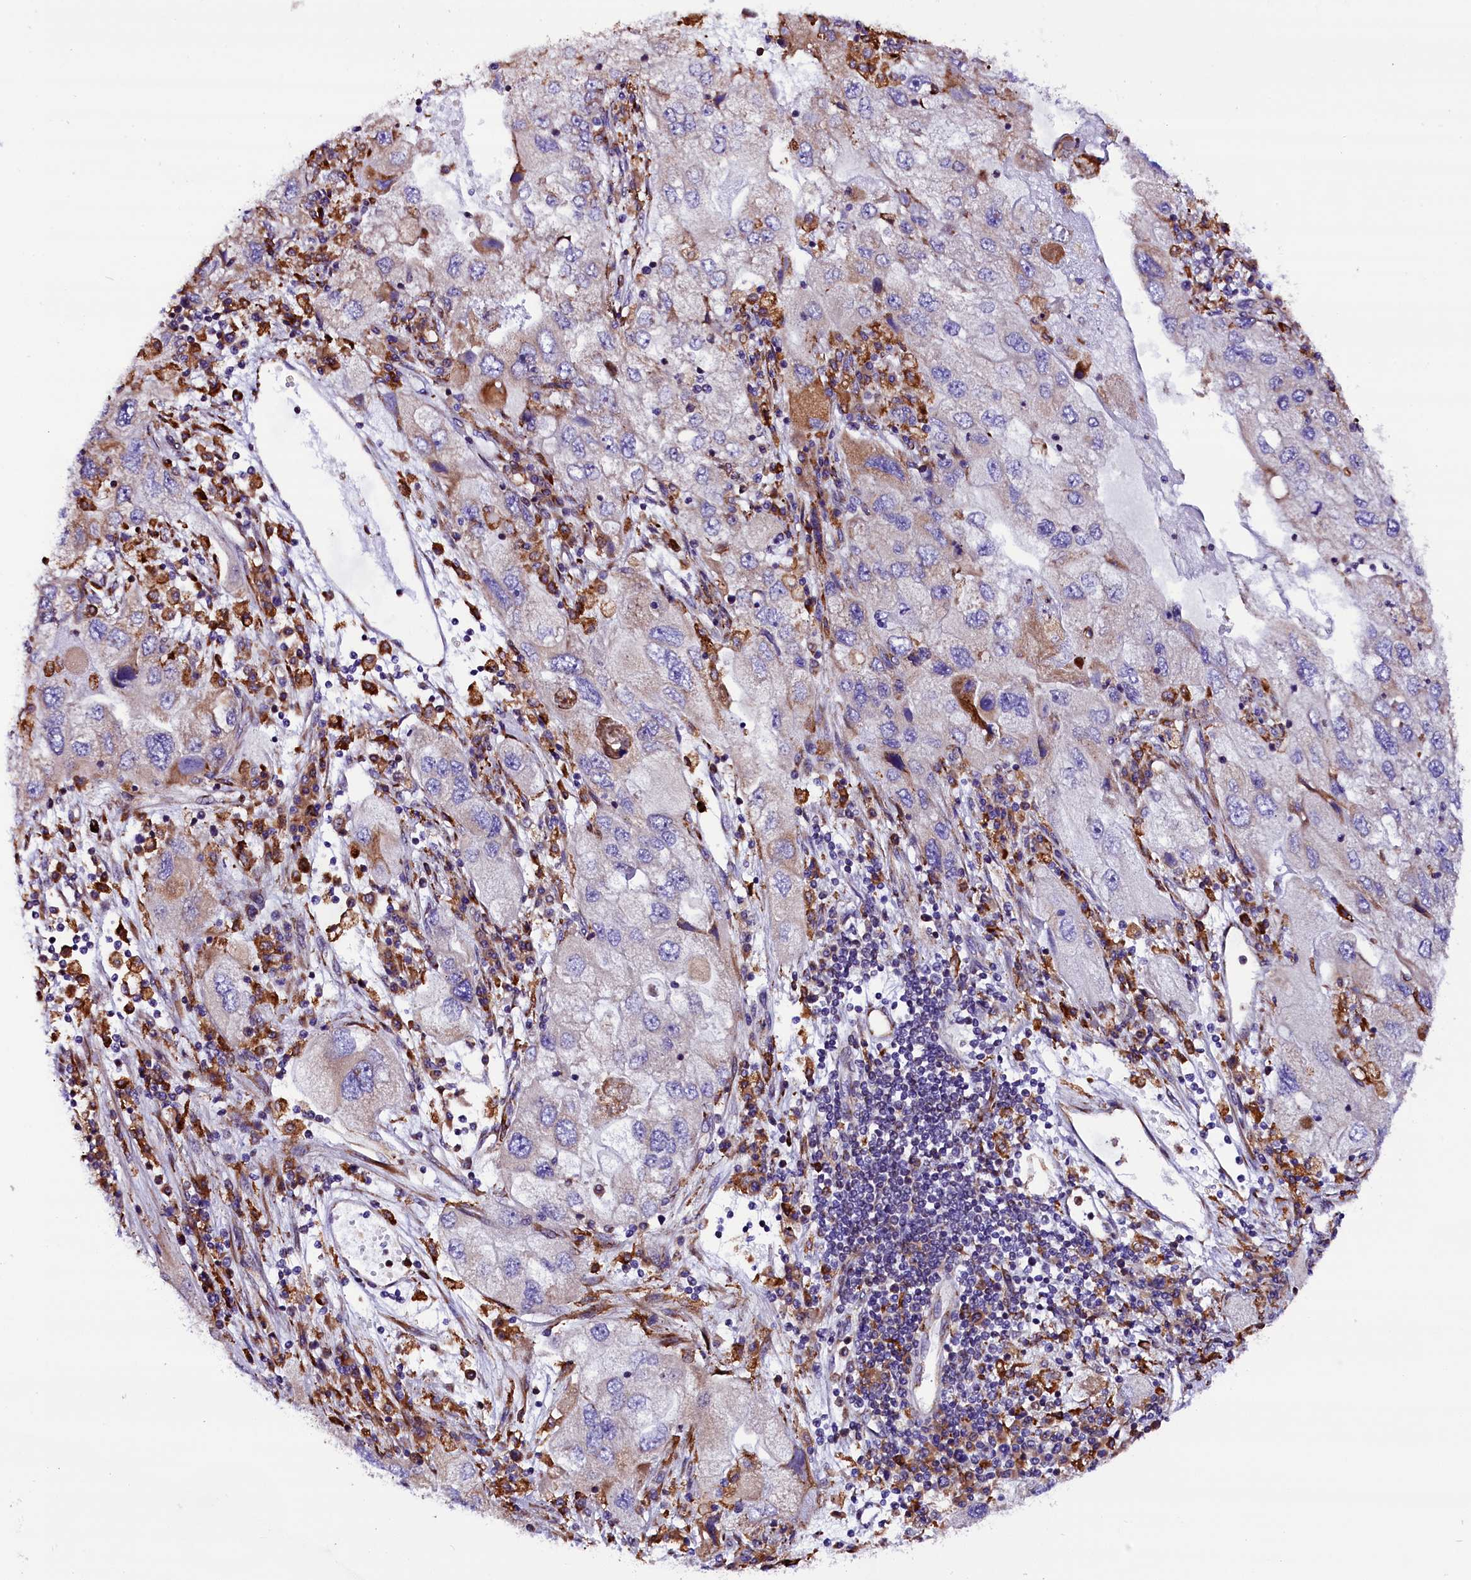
{"staining": {"intensity": "weak", "quantity": "<25%", "location": "cytoplasmic/membranous"}, "tissue": "endometrial cancer", "cell_type": "Tumor cells", "image_type": "cancer", "snomed": [{"axis": "morphology", "description": "Adenocarcinoma, NOS"}, {"axis": "topography", "description": "Endometrium"}], "caption": "Immunohistochemical staining of endometrial adenocarcinoma demonstrates no significant positivity in tumor cells.", "gene": "CMTR2", "patient": {"sex": "female", "age": 49}}